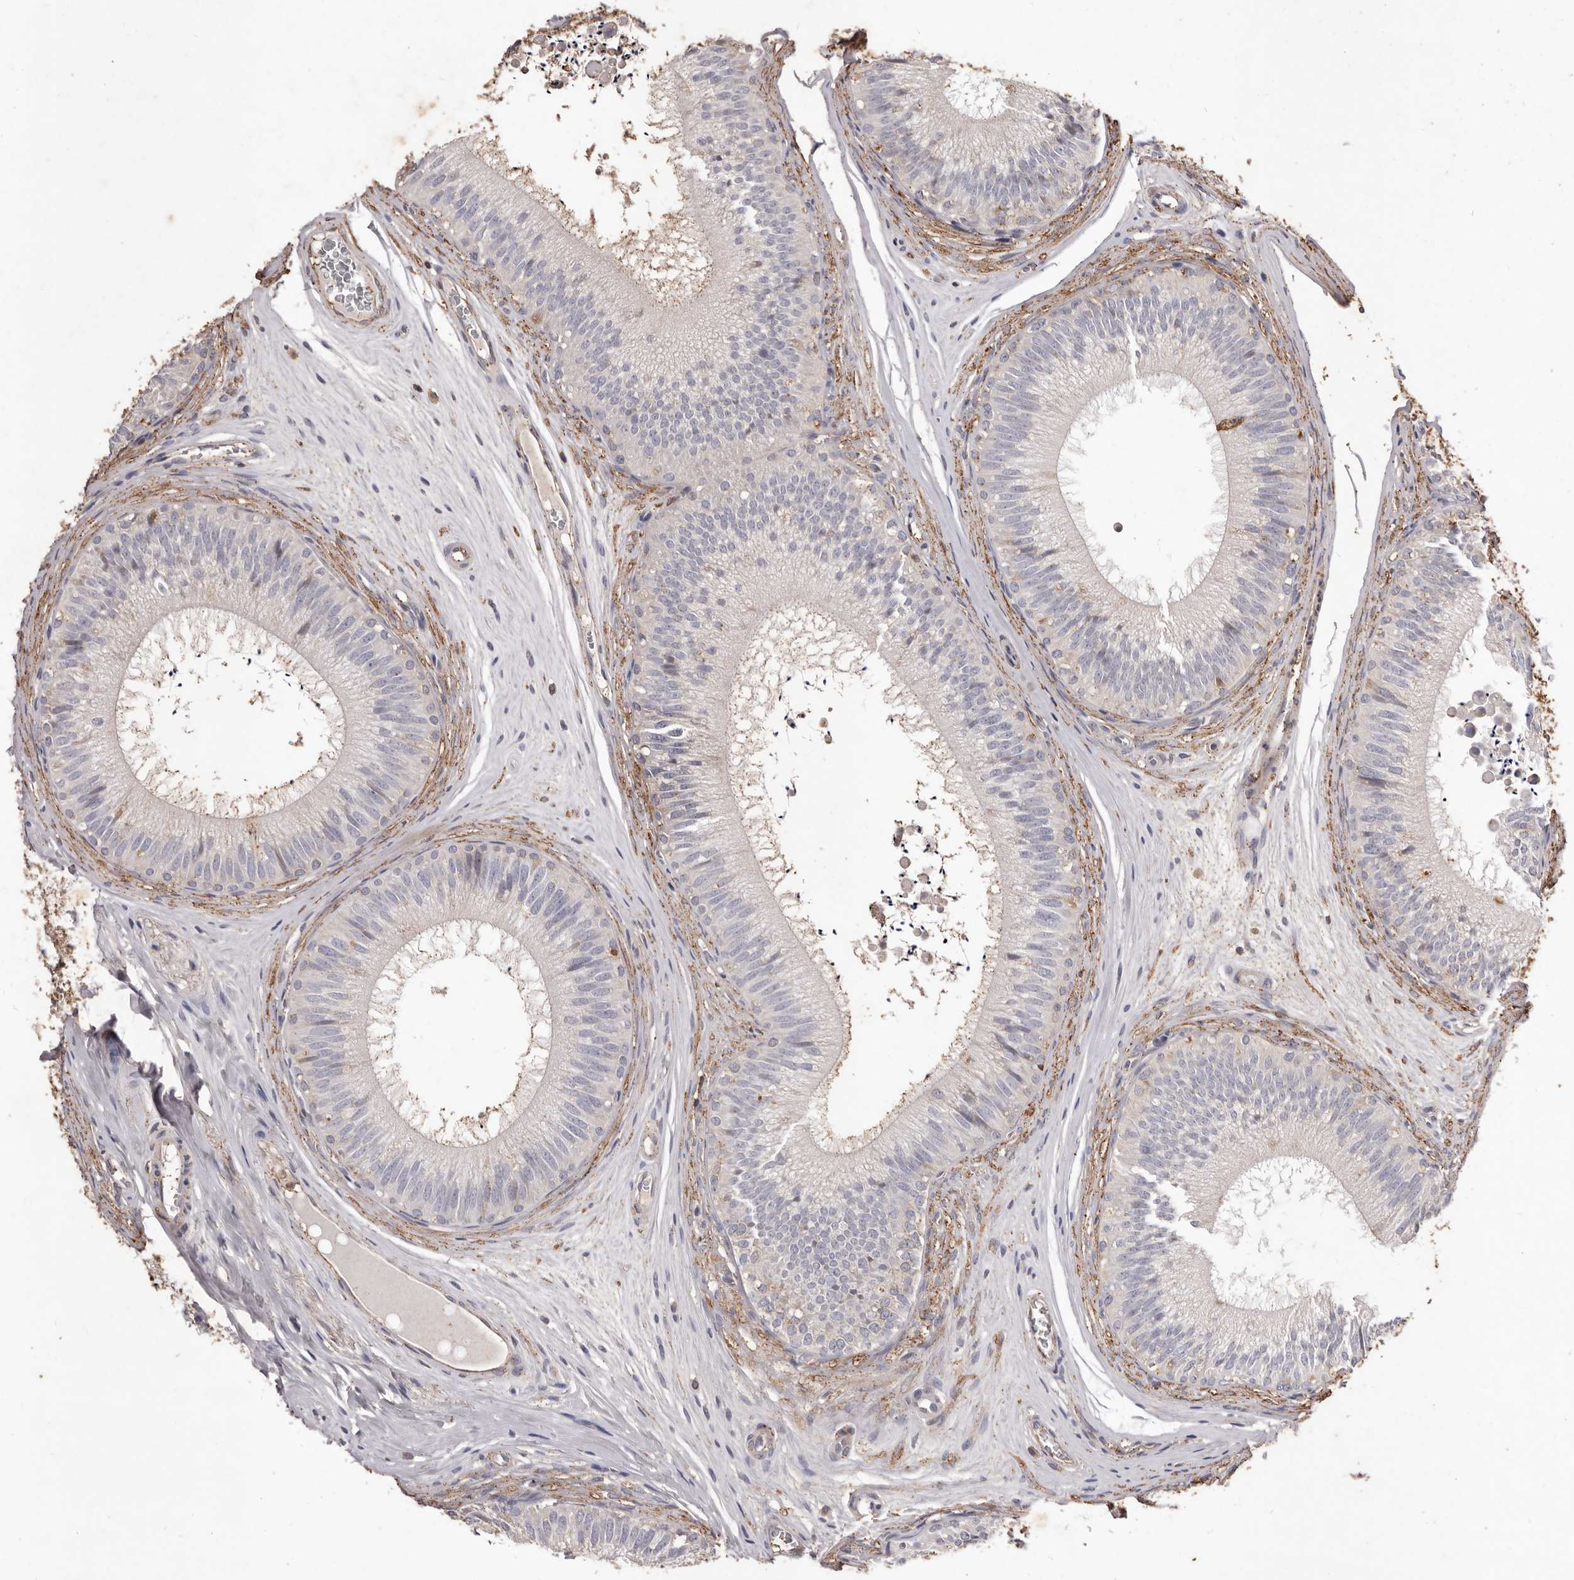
{"staining": {"intensity": "negative", "quantity": "none", "location": "none"}, "tissue": "epididymis", "cell_type": "Glandular cells", "image_type": "normal", "snomed": [{"axis": "morphology", "description": "Normal tissue, NOS"}, {"axis": "topography", "description": "Epididymis"}], "caption": "Immunohistochemistry (IHC) of unremarkable epididymis shows no expression in glandular cells.", "gene": "CXCL14", "patient": {"sex": "male", "age": 29}}